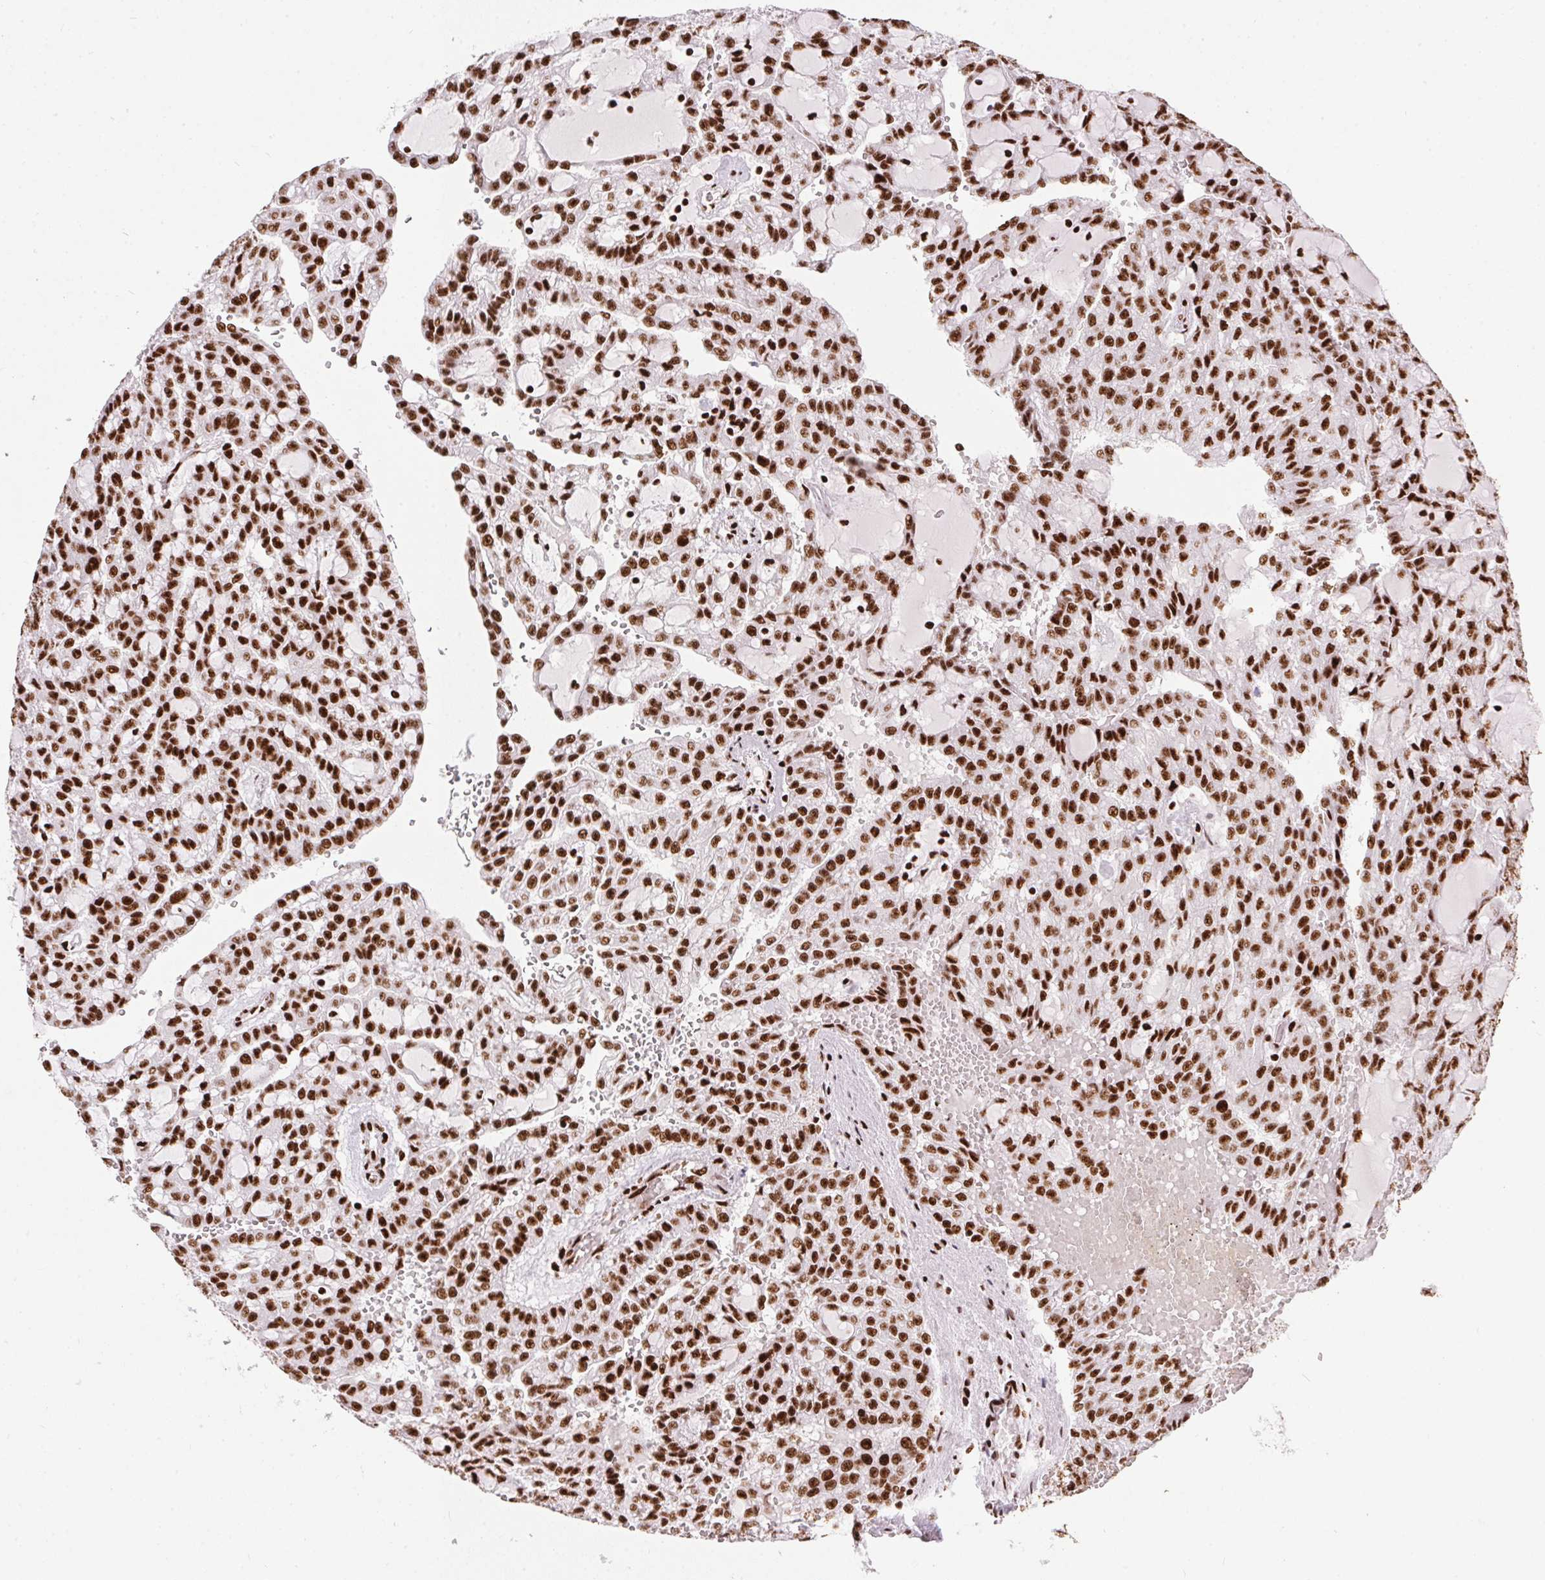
{"staining": {"intensity": "strong", "quantity": ">75%", "location": "nuclear"}, "tissue": "renal cancer", "cell_type": "Tumor cells", "image_type": "cancer", "snomed": [{"axis": "morphology", "description": "Adenocarcinoma, NOS"}, {"axis": "topography", "description": "Kidney"}], "caption": "Immunohistochemistry (IHC) micrograph of renal cancer stained for a protein (brown), which exhibits high levels of strong nuclear staining in about >75% of tumor cells.", "gene": "PAGE3", "patient": {"sex": "male", "age": 63}}